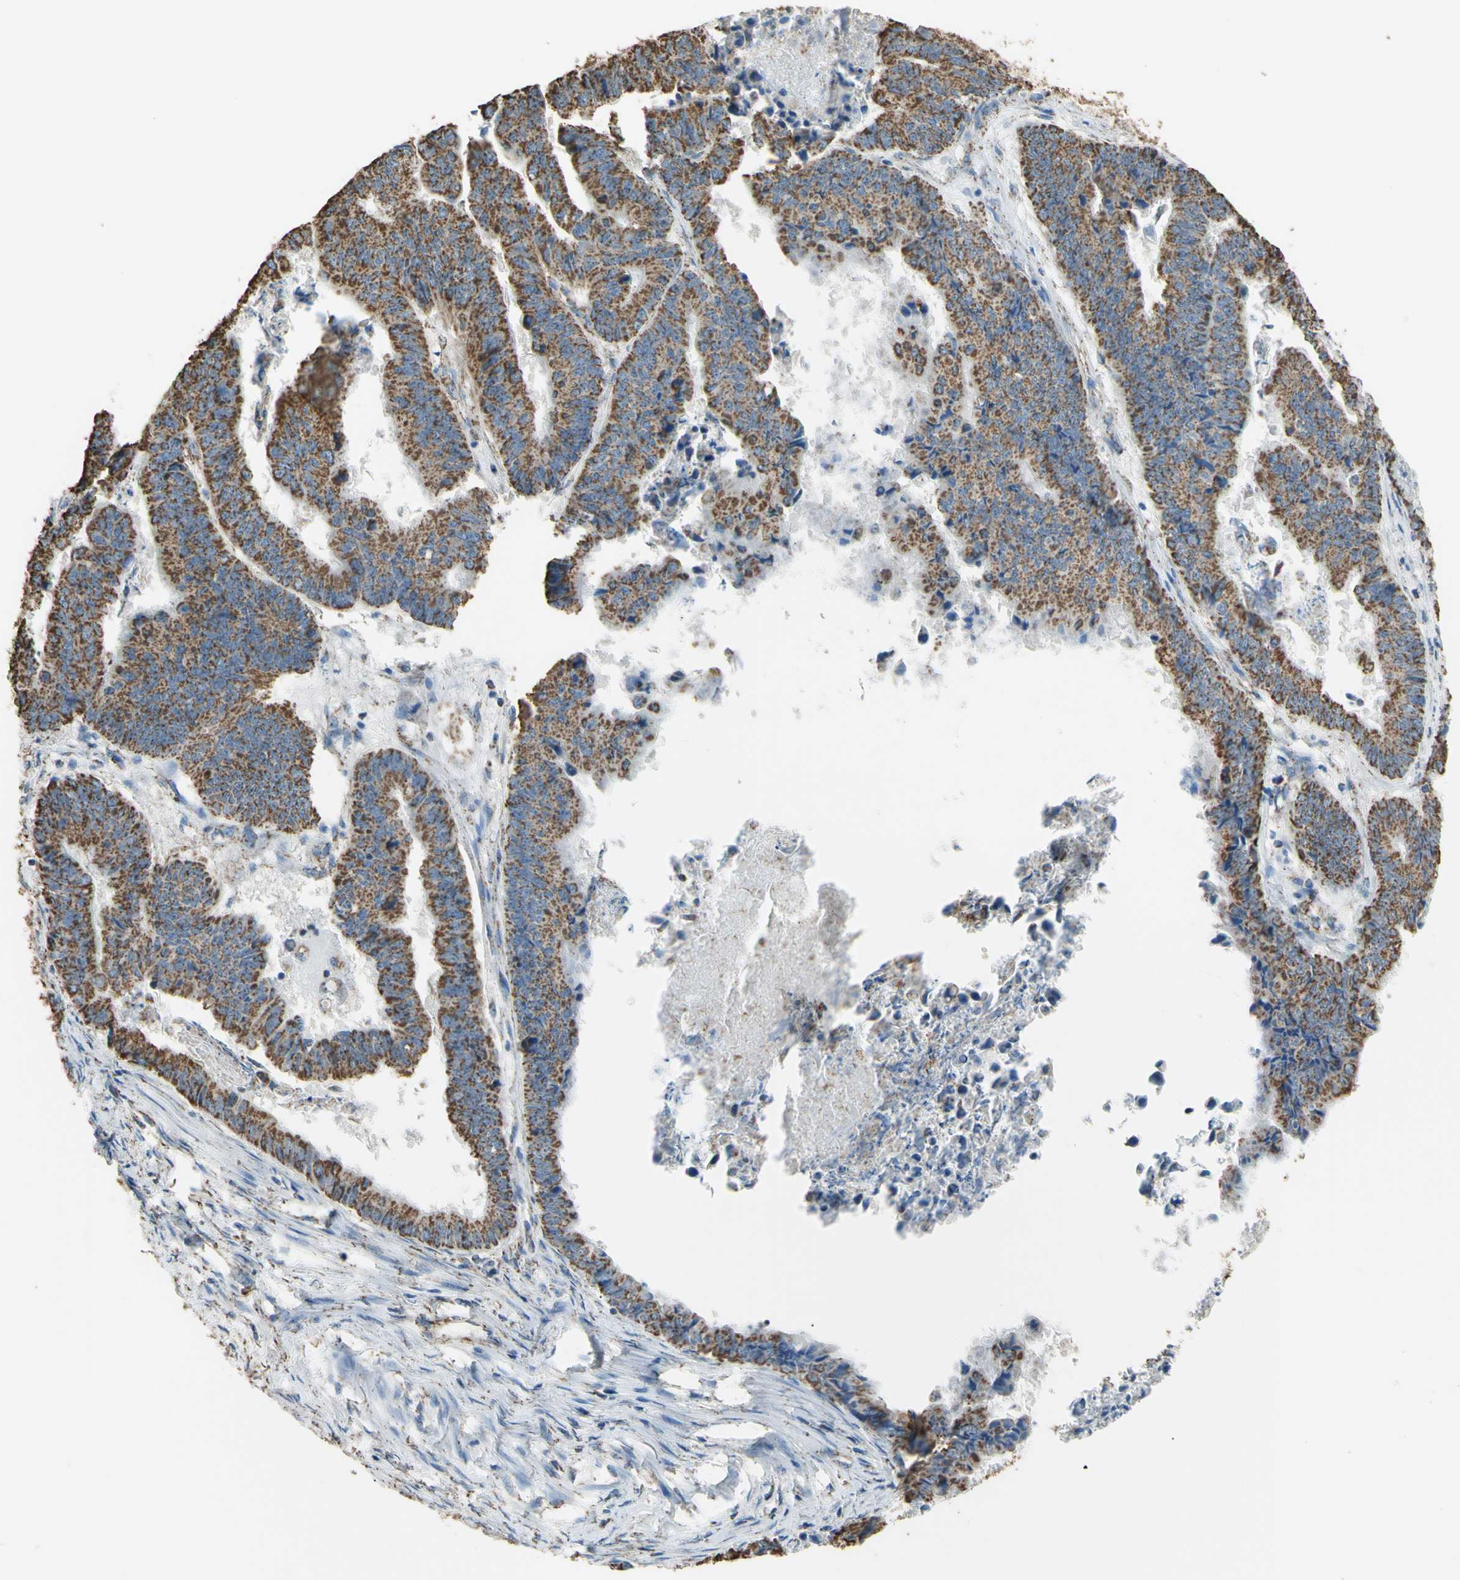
{"staining": {"intensity": "moderate", "quantity": ">75%", "location": "cytoplasmic/membranous"}, "tissue": "stomach cancer", "cell_type": "Tumor cells", "image_type": "cancer", "snomed": [{"axis": "morphology", "description": "Adenocarcinoma, NOS"}, {"axis": "topography", "description": "Stomach, lower"}], "caption": "Brown immunohistochemical staining in adenocarcinoma (stomach) exhibits moderate cytoplasmic/membranous expression in about >75% of tumor cells. (DAB IHC, brown staining for protein, blue staining for nuclei).", "gene": "CMKLR2", "patient": {"sex": "male", "age": 77}}